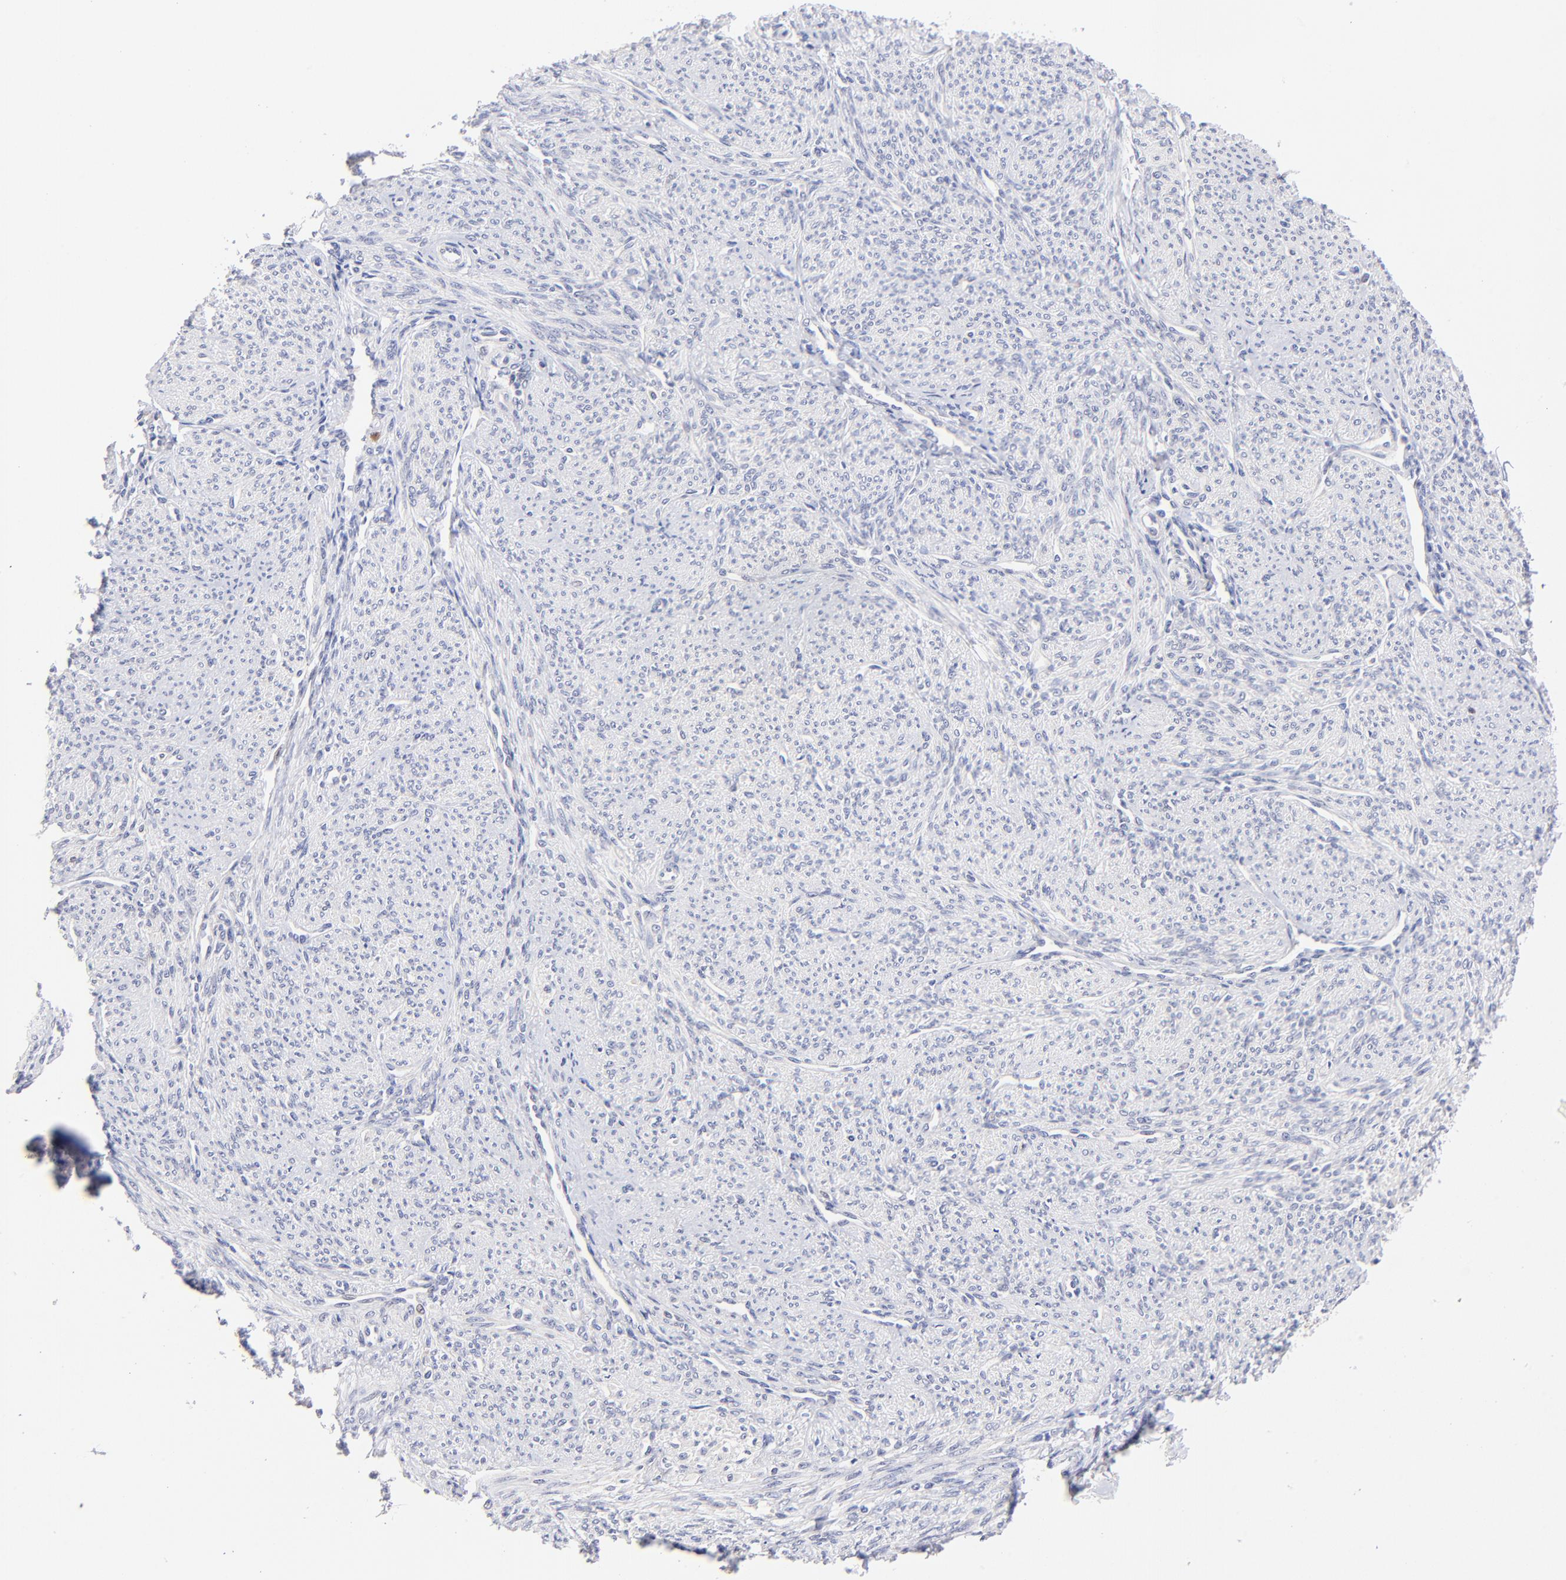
{"staining": {"intensity": "negative", "quantity": "none", "location": "none"}, "tissue": "smooth muscle", "cell_type": "Smooth muscle cells", "image_type": "normal", "snomed": [{"axis": "morphology", "description": "Normal tissue, NOS"}, {"axis": "topography", "description": "Smooth muscle"}], "caption": "Immunohistochemical staining of normal human smooth muscle demonstrates no significant expression in smooth muscle cells. (Stains: DAB (3,3'-diaminobenzidine) immunohistochemistry with hematoxylin counter stain, Microscopy: brightfield microscopy at high magnification).", "gene": "ZNF155", "patient": {"sex": "female", "age": 65}}